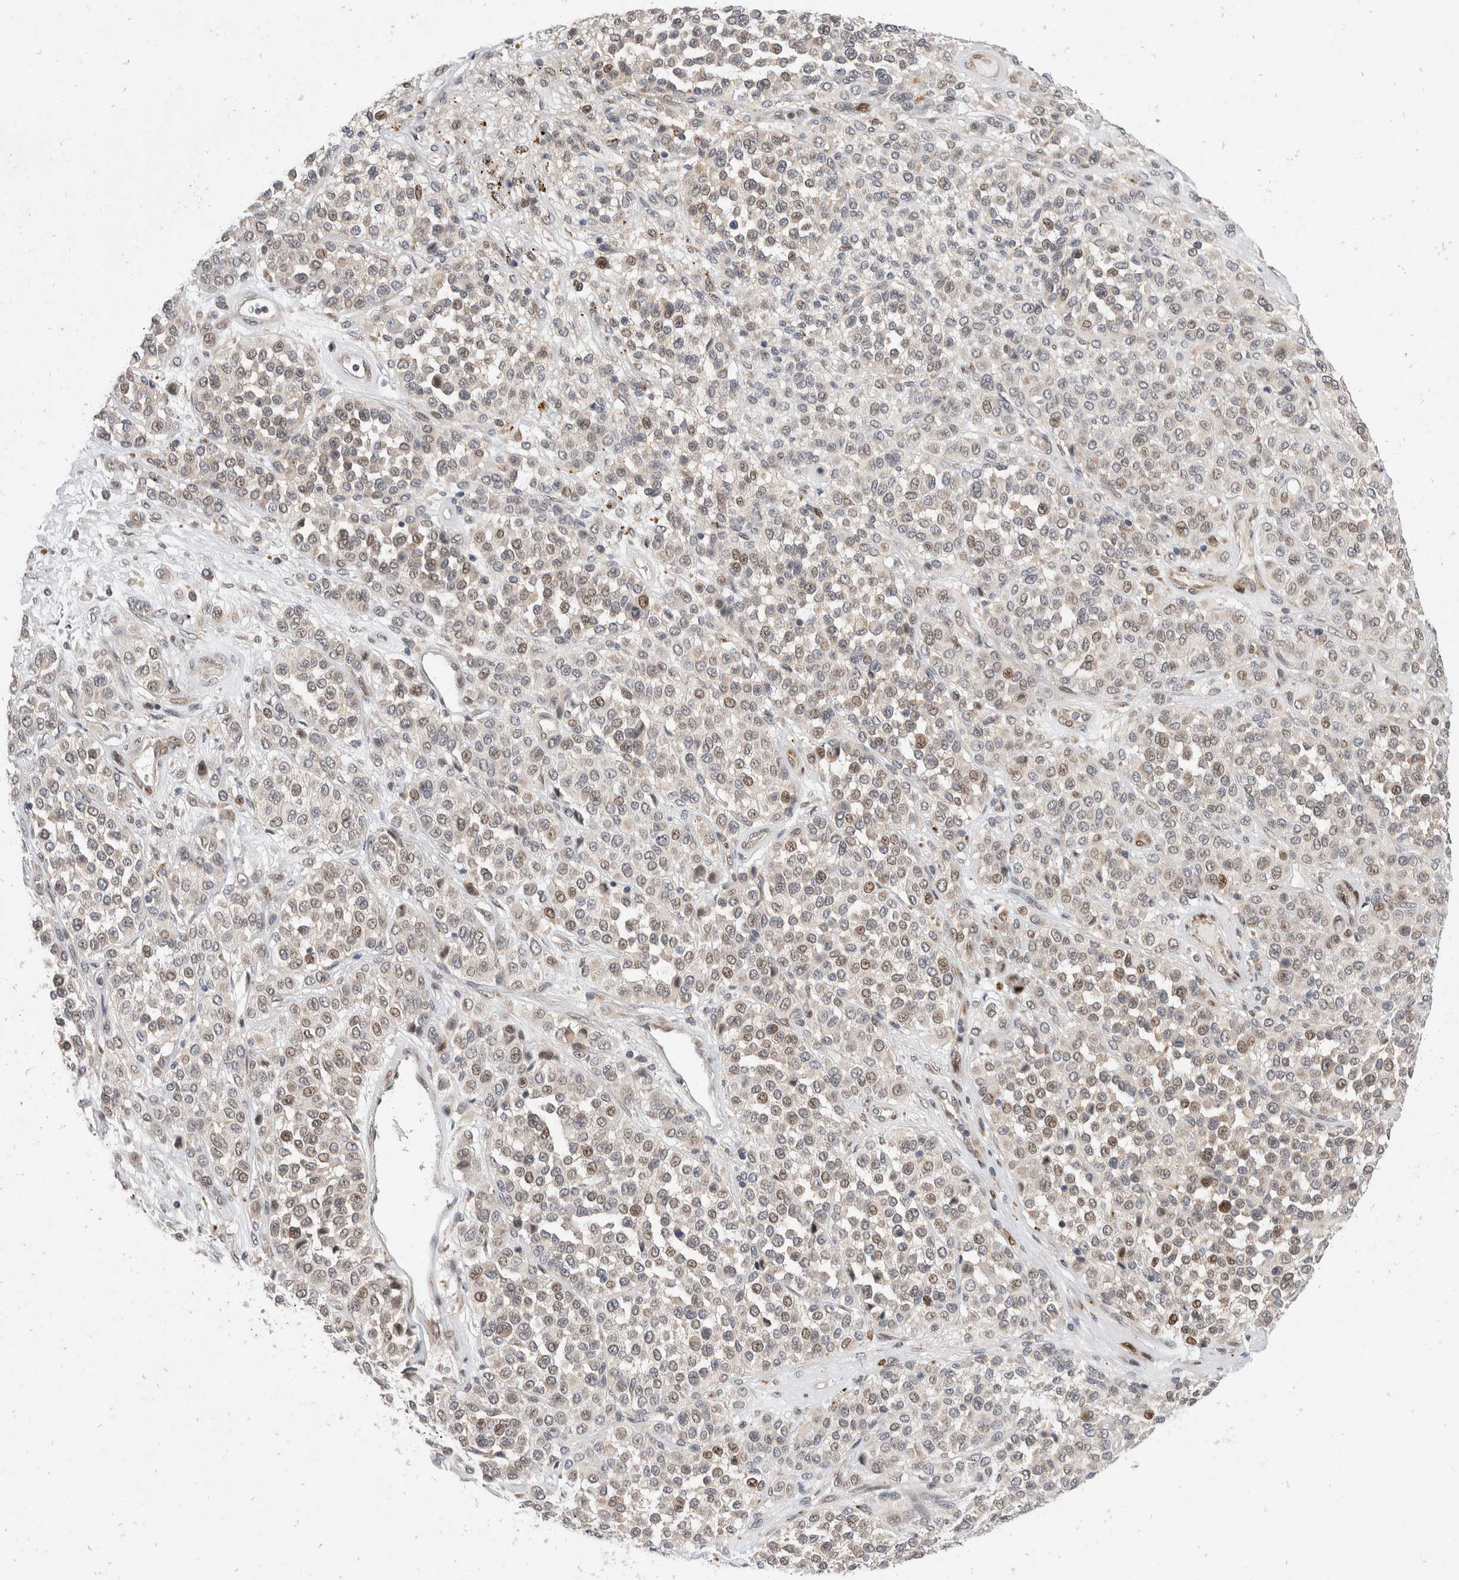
{"staining": {"intensity": "moderate", "quantity": "25%-75%", "location": "nuclear"}, "tissue": "melanoma", "cell_type": "Tumor cells", "image_type": "cancer", "snomed": [{"axis": "morphology", "description": "Malignant melanoma, Metastatic site"}, {"axis": "topography", "description": "Pancreas"}], "caption": "The immunohistochemical stain highlights moderate nuclear positivity in tumor cells of melanoma tissue.", "gene": "ZNF703", "patient": {"sex": "female", "age": 30}}